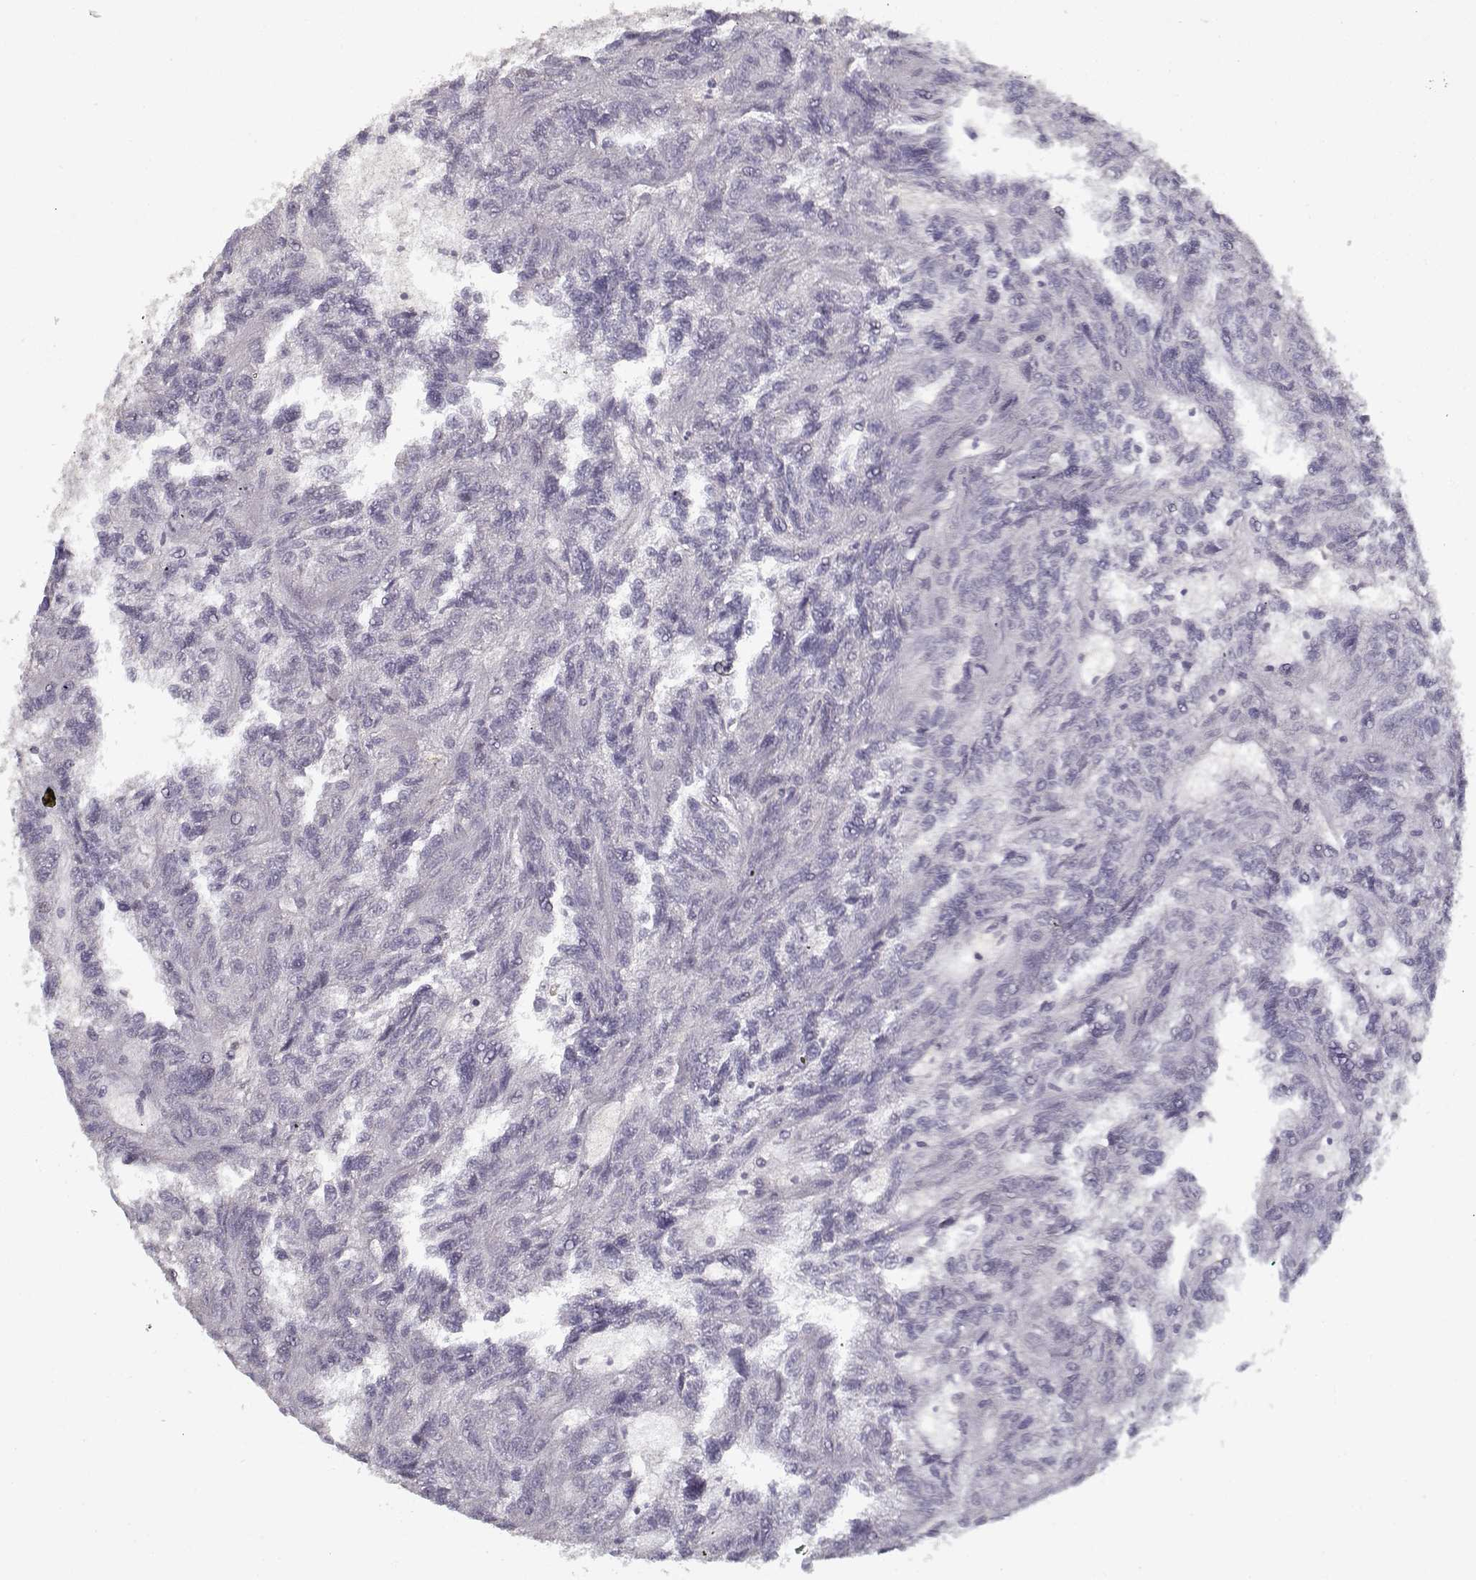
{"staining": {"intensity": "negative", "quantity": "none", "location": "none"}, "tissue": "renal cancer", "cell_type": "Tumor cells", "image_type": "cancer", "snomed": [{"axis": "morphology", "description": "Adenocarcinoma, NOS"}, {"axis": "topography", "description": "Kidney"}], "caption": "High magnification brightfield microscopy of renal cancer stained with DAB (3,3'-diaminobenzidine) (brown) and counterstained with hematoxylin (blue): tumor cells show no significant staining. (DAB (3,3'-diaminobenzidine) IHC with hematoxylin counter stain).", "gene": "LAMA2", "patient": {"sex": "male", "age": 79}}